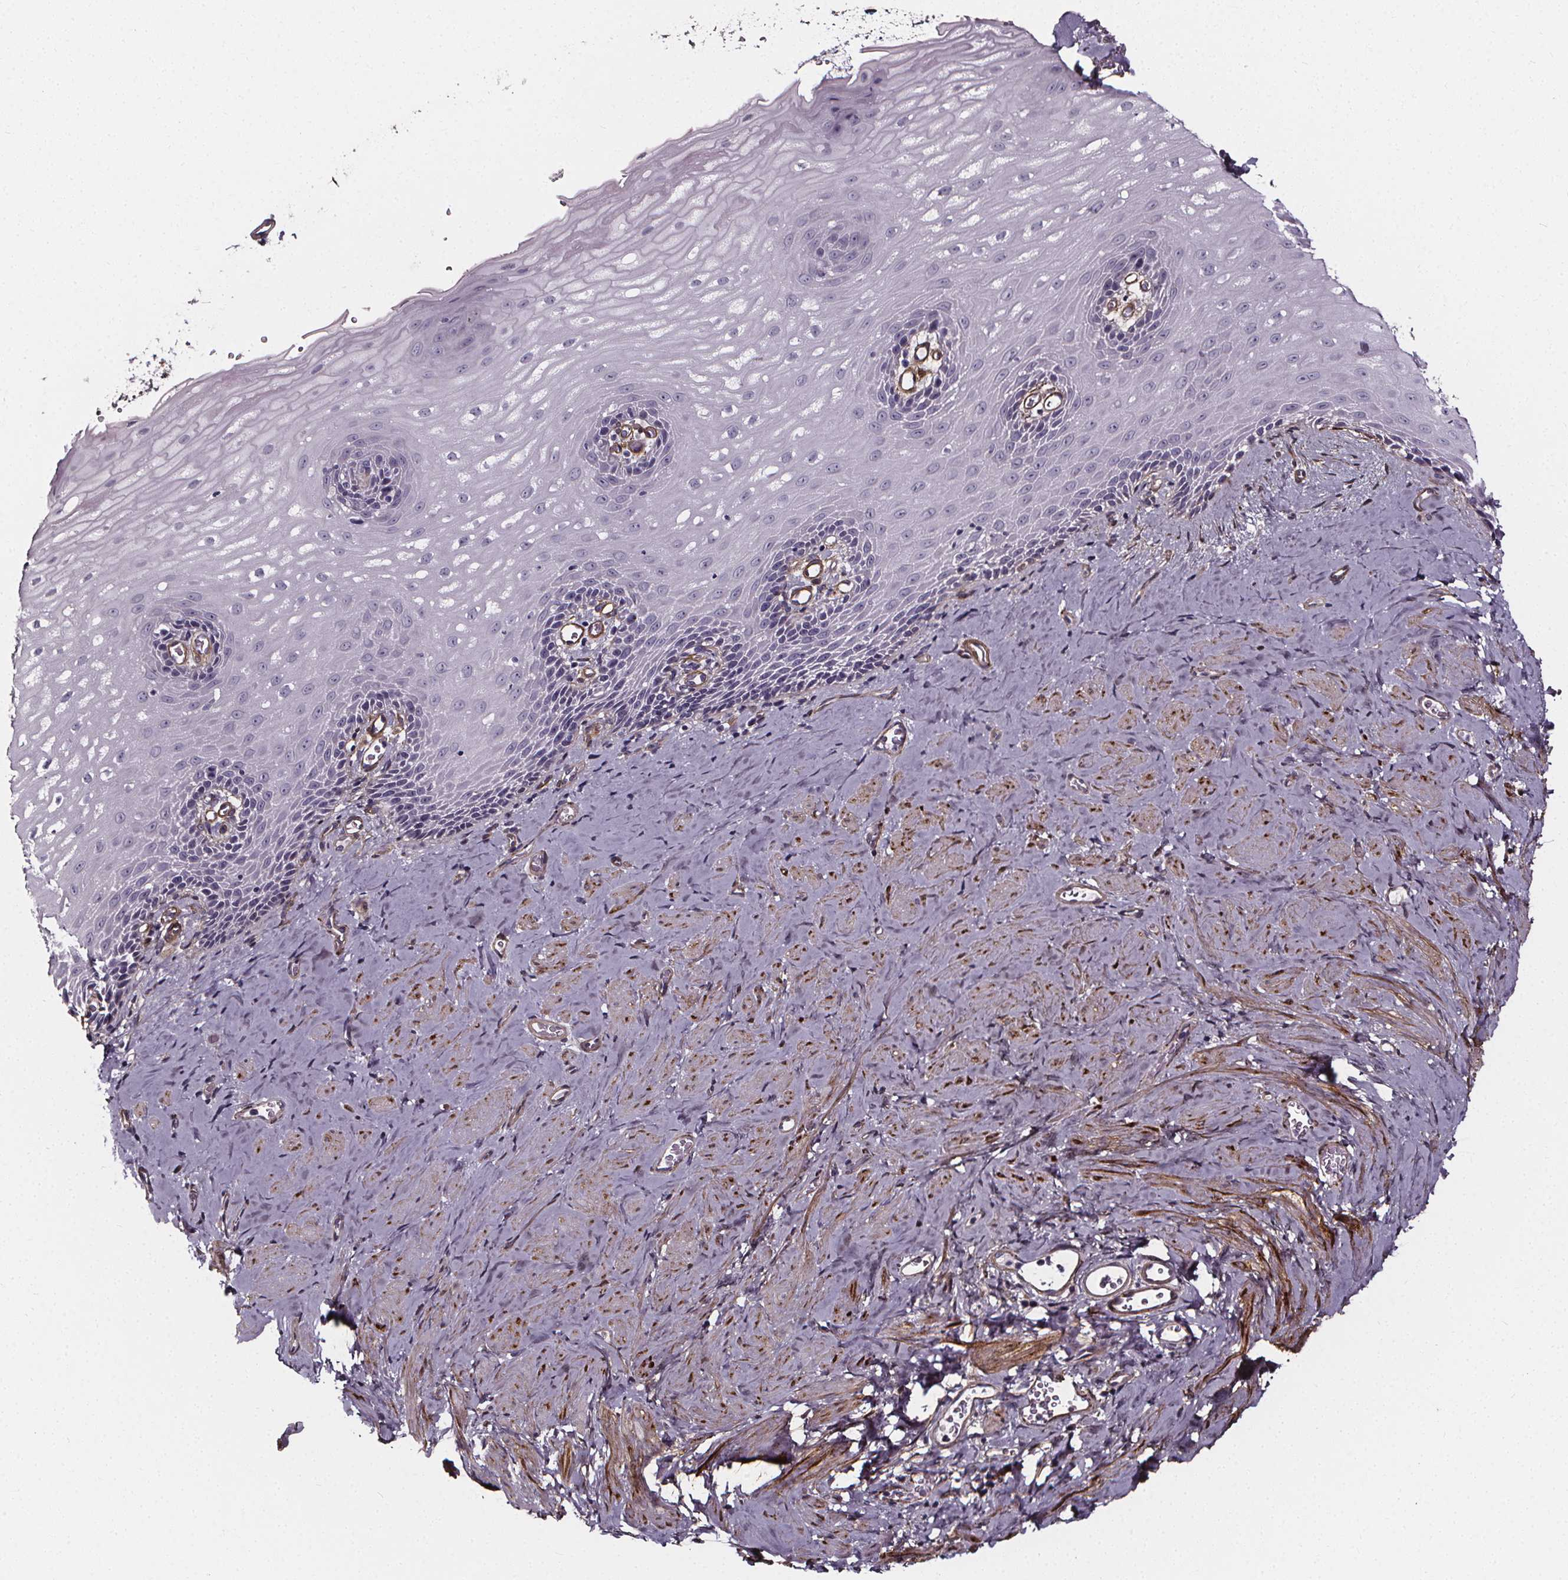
{"staining": {"intensity": "negative", "quantity": "none", "location": "none"}, "tissue": "esophagus", "cell_type": "Squamous epithelial cells", "image_type": "normal", "snomed": [{"axis": "morphology", "description": "Normal tissue, NOS"}, {"axis": "topography", "description": "Esophagus"}], "caption": "Micrograph shows no protein expression in squamous epithelial cells of normal esophagus.", "gene": "AEBP1", "patient": {"sex": "male", "age": 64}}